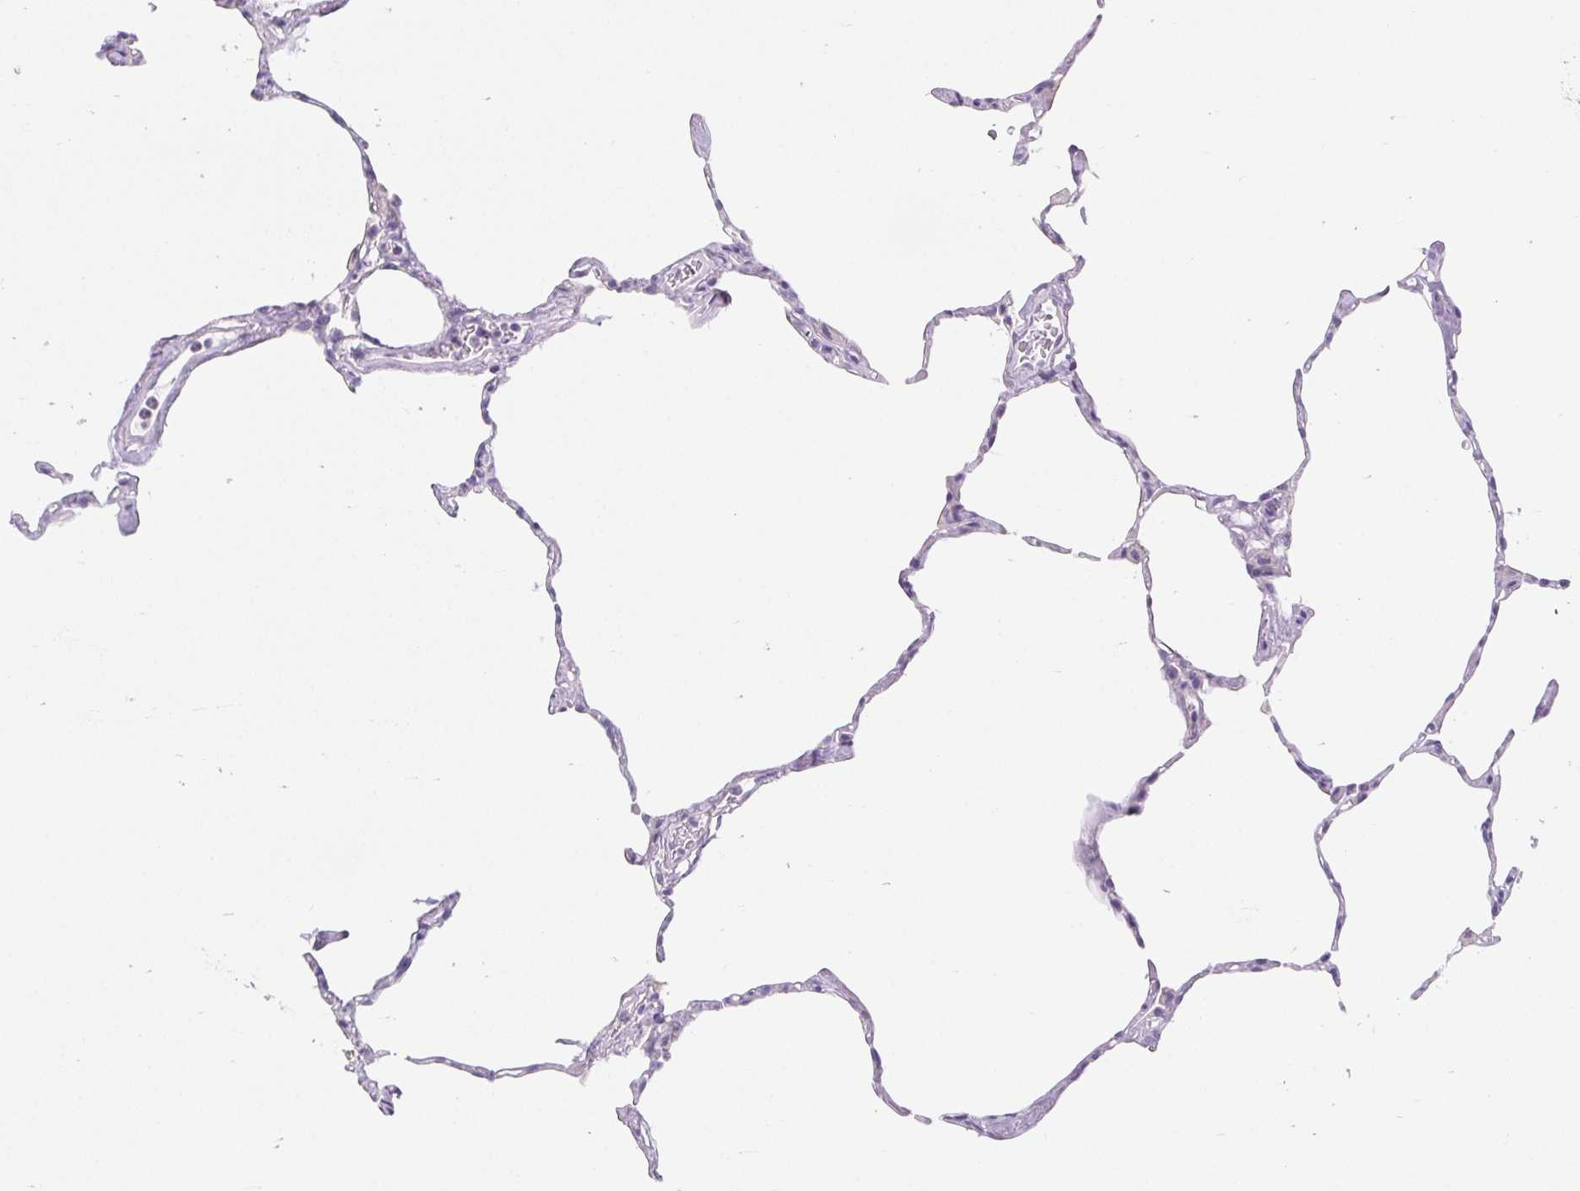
{"staining": {"intensity": "negative", "quantity": "none", "location": "none"}, "tissue": "lung", "cell_type": "Alveolar cells", "image_type": "normal", "snomed": [{"axis": "morphology", "description": "Normal tissue, NOS"}, {"axis": "topography", "description": "Lung"}], "caption": "Immunohistochemical staining of normal human lung exhibits no significant positivity in alveolar cells. (IHC, brightfield microscopy, high magnification).", "gene": "BCAS1", "patient": {"sex": "male", "age": 65}}